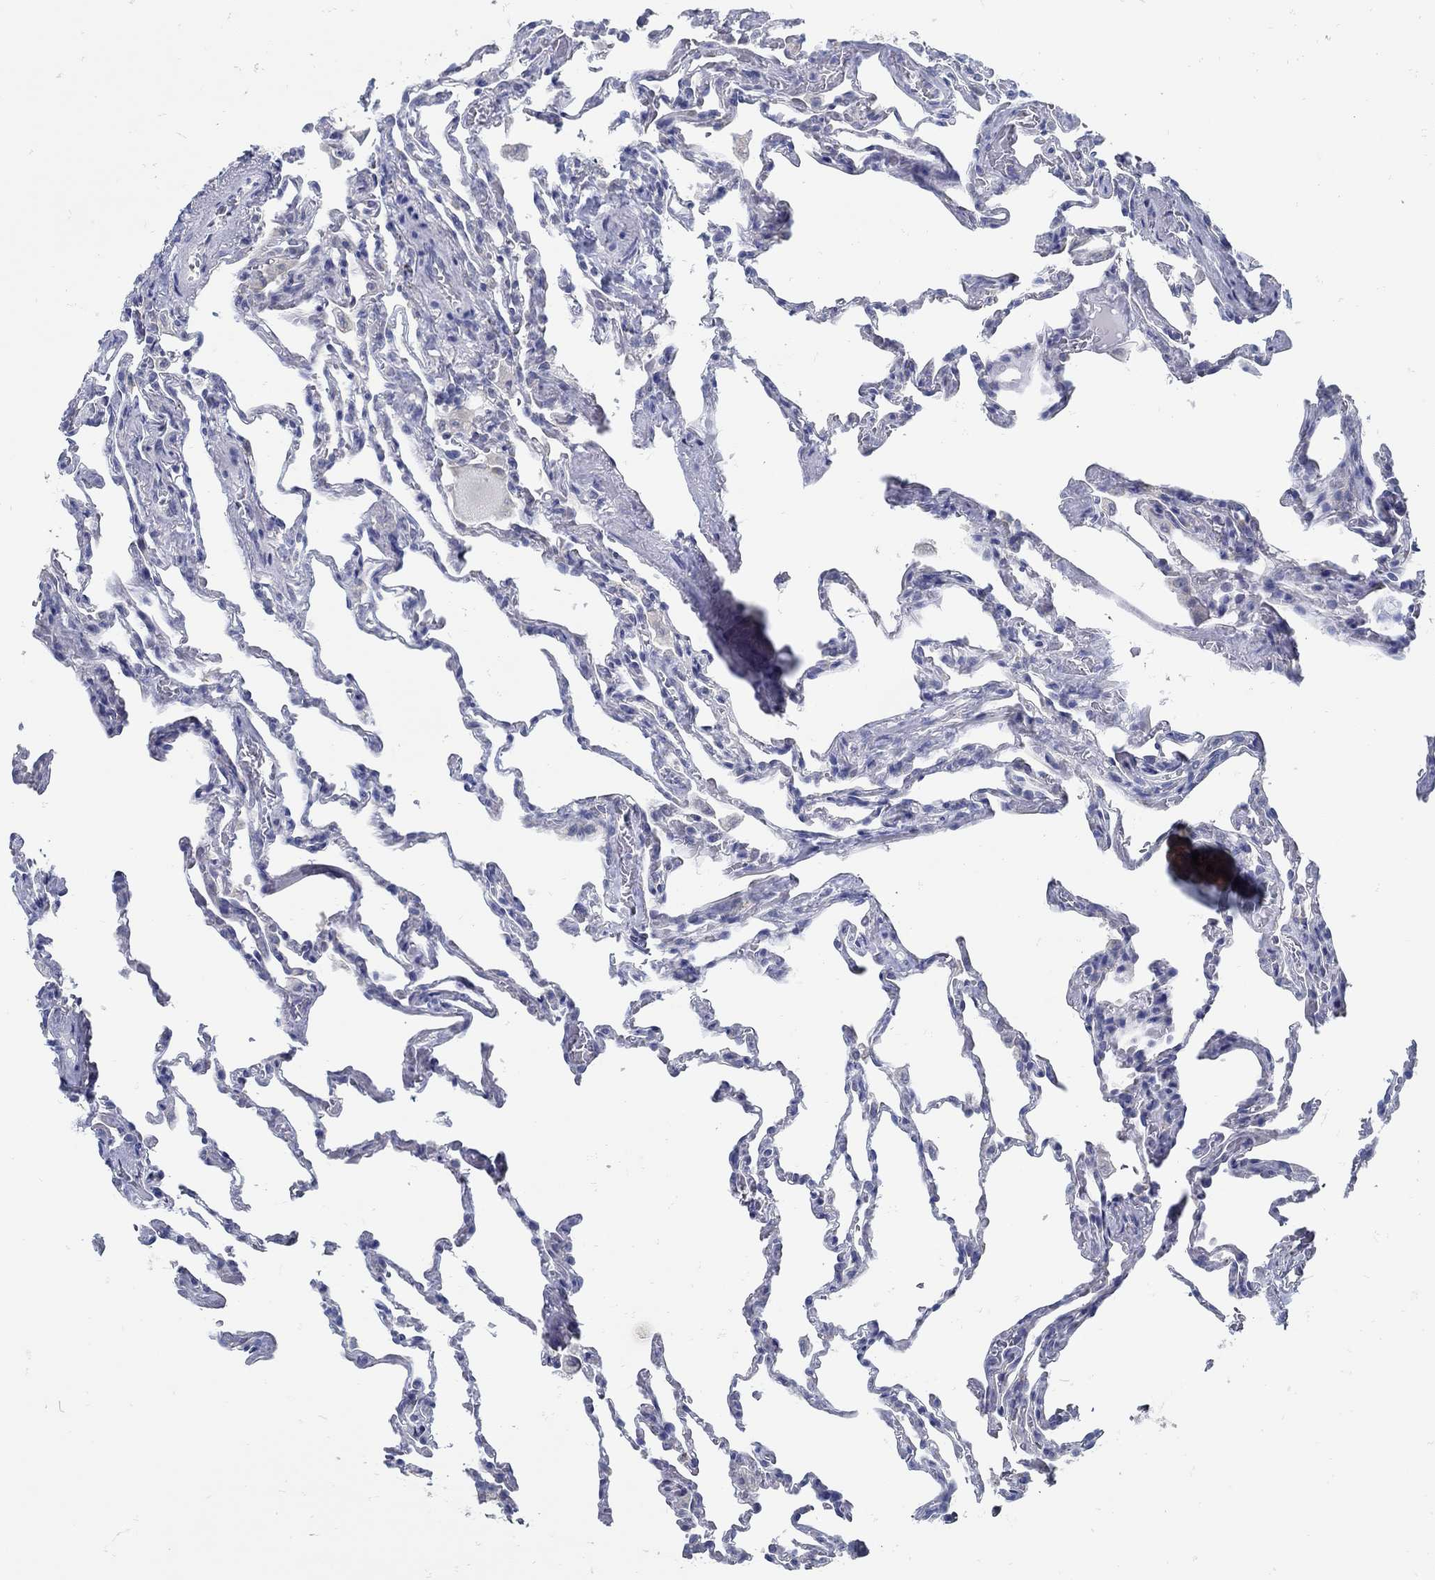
{"staining": {"intensity": "negative", "quantity": "none", "location": "none"}, "tissue": "lung", "cell_type": "Alveolar cells", "image_type": "normal", "snomed": [{"axis": "morphology", "description": "Normal tissue, NOS"}, {"axis": "topography", "description": "Lung"}], "caption": "Immunohistochemistry histopathology image of benign human lung stained for a protein (brown), which exhibits no positivity in alveolar cells.", "gene": "ZFAND4", "patient": {"sex": "female", "age": 43}}